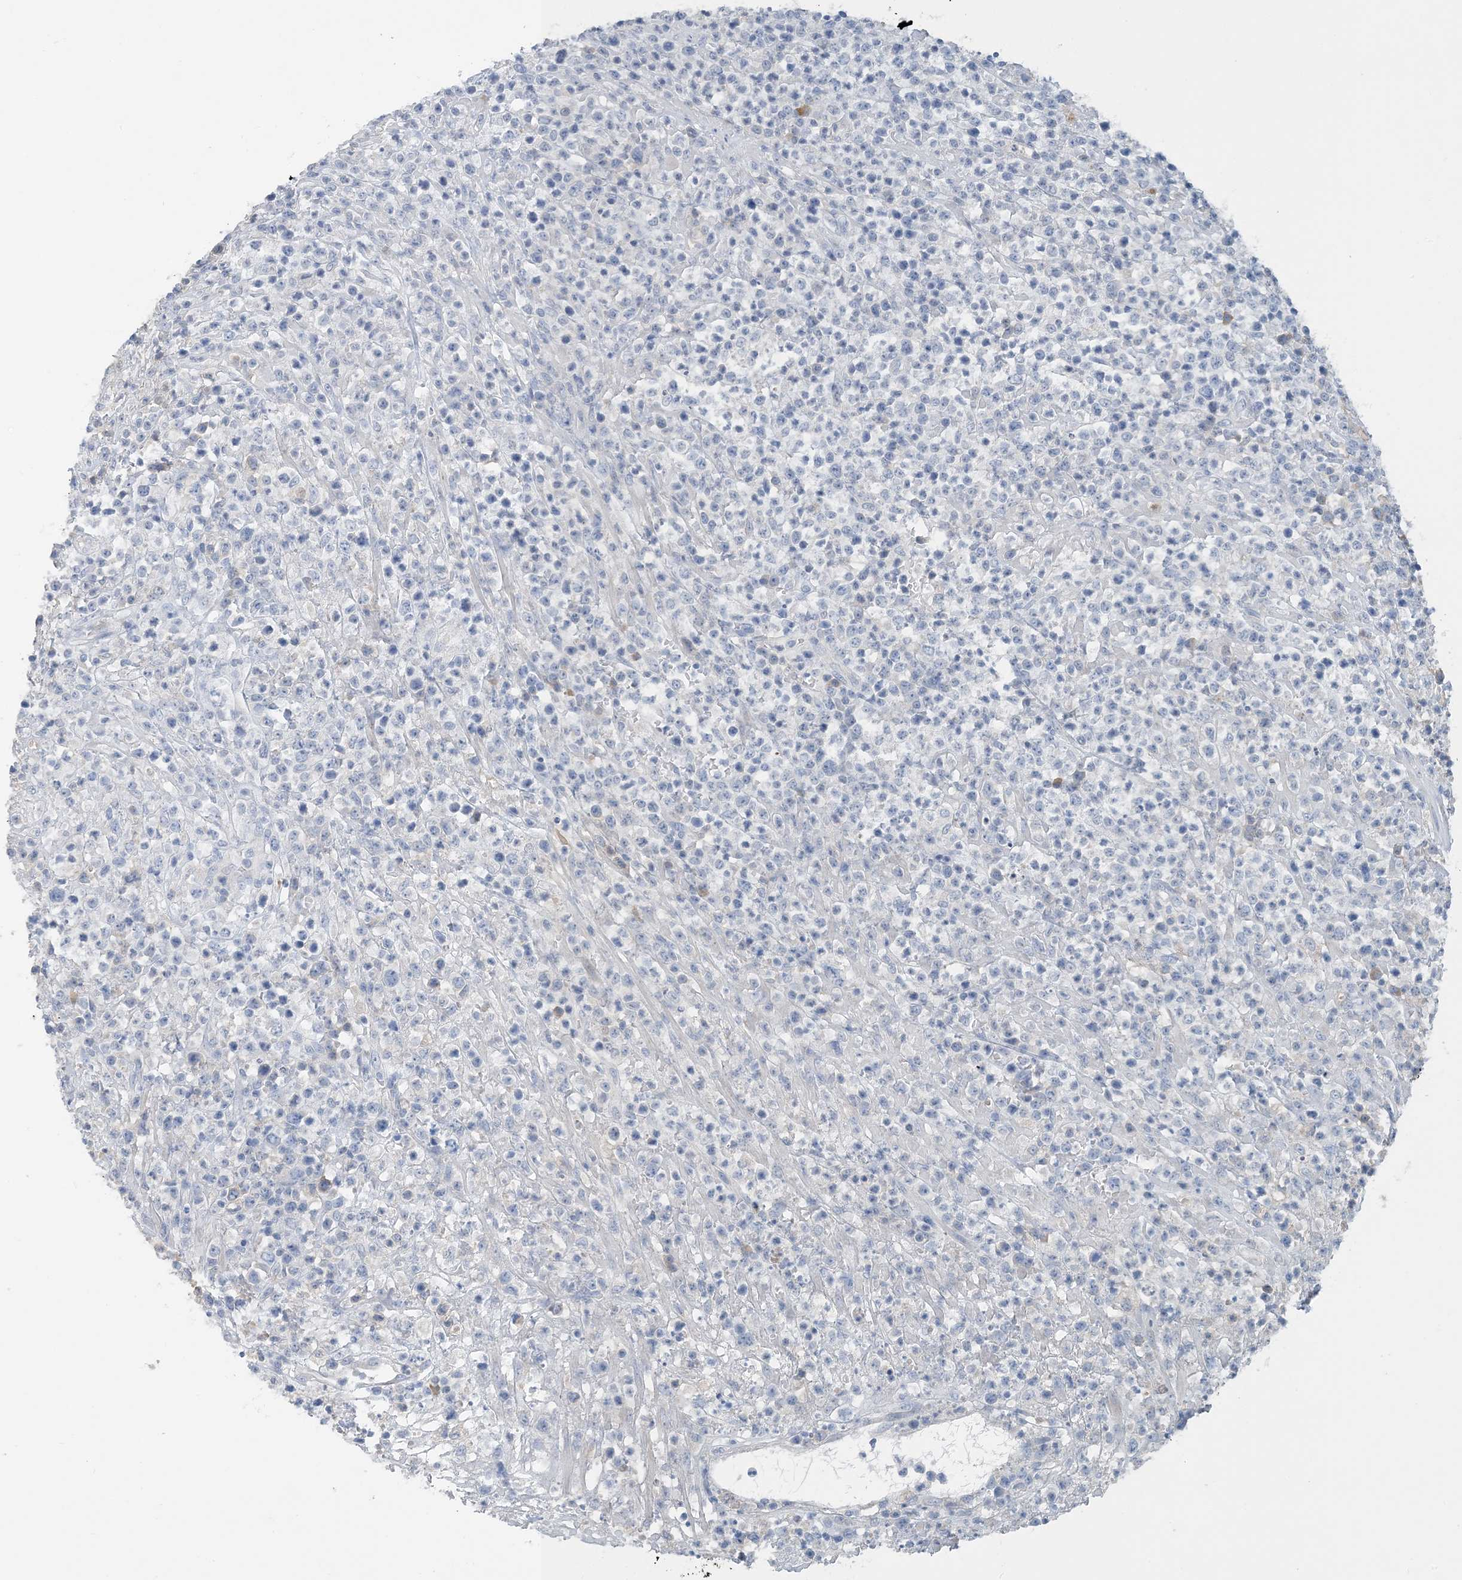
{"staining": {"intensity": "negative", "quantity": "none", "location": "none"}, "tissue": "lymphoma", "cell_type": "Tumor cells", "image_type": "cancer", "snomed": [{"axis": "morphology", "description": "Malignant lymphoma, non-Hodgkin's type, High grade"}, {"axis": "topography", "description": "Colon"}], "caption": "This is an immunohistochemistry (IHC) micrograph of lymphoma. There is no positivity in tumor cells.", "gene": "CTRL", "patient": {"sex": "female", "age": 53}}